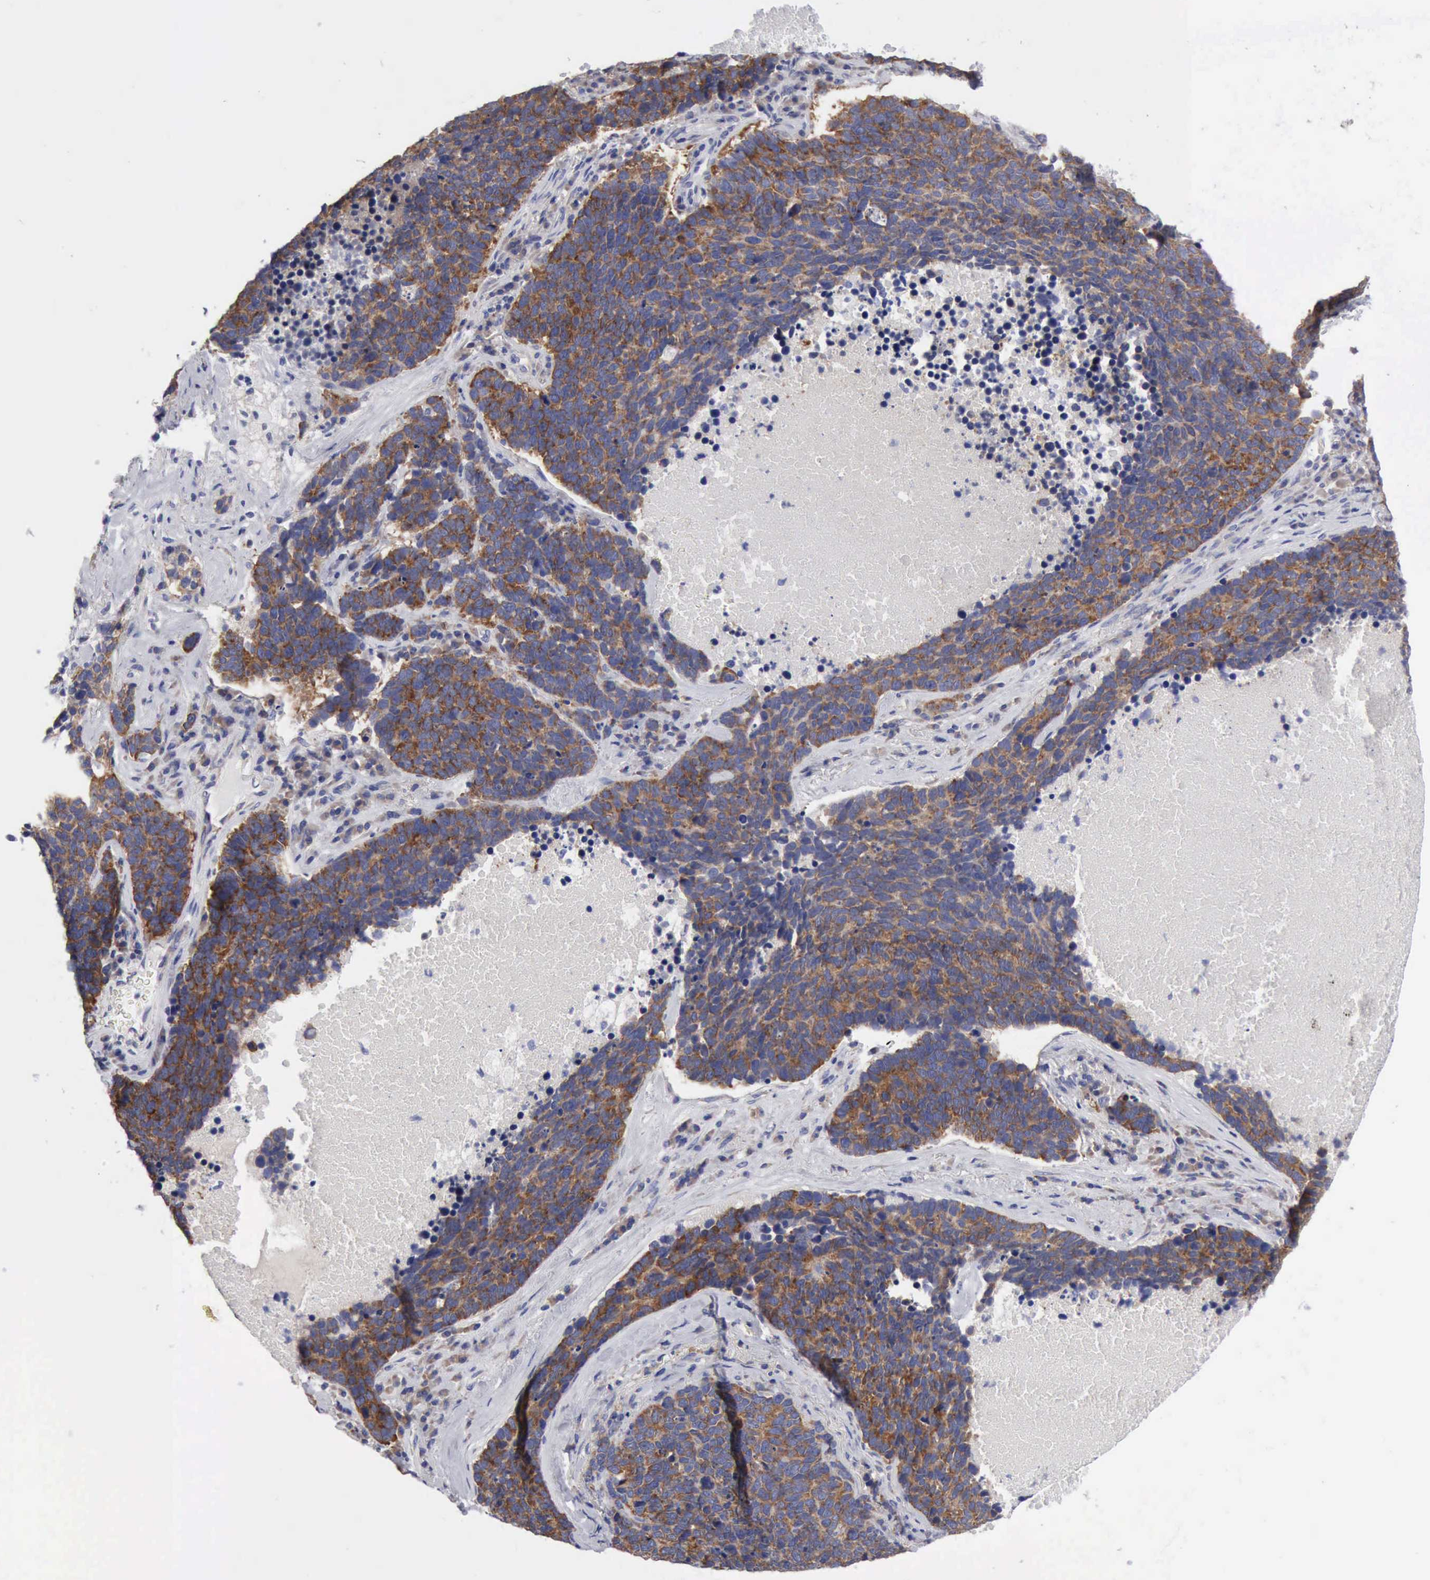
{"staining": {"intensity": "moderate", "quantity": ">75%", "location": "cytoplasmic/membranous"}, "tissue": "lung cancer", "cell_type": "Tumor cells", "image_type": "cancer", "snomed": [{"axis": "morphology", "description": "Neoplasm, malignant, NOS"}, {"axis": "topography", "description": "Lung"}], "caption": "A high-resolution image shows immunohistochemistry staining of malignant neoplasm (lung), which exhibits moderate cytoplasmic/membranous staining in approximately >75% of tumor cells.", "gene": "TXLNG", "patient": {"sex": "female", "age": 75}}